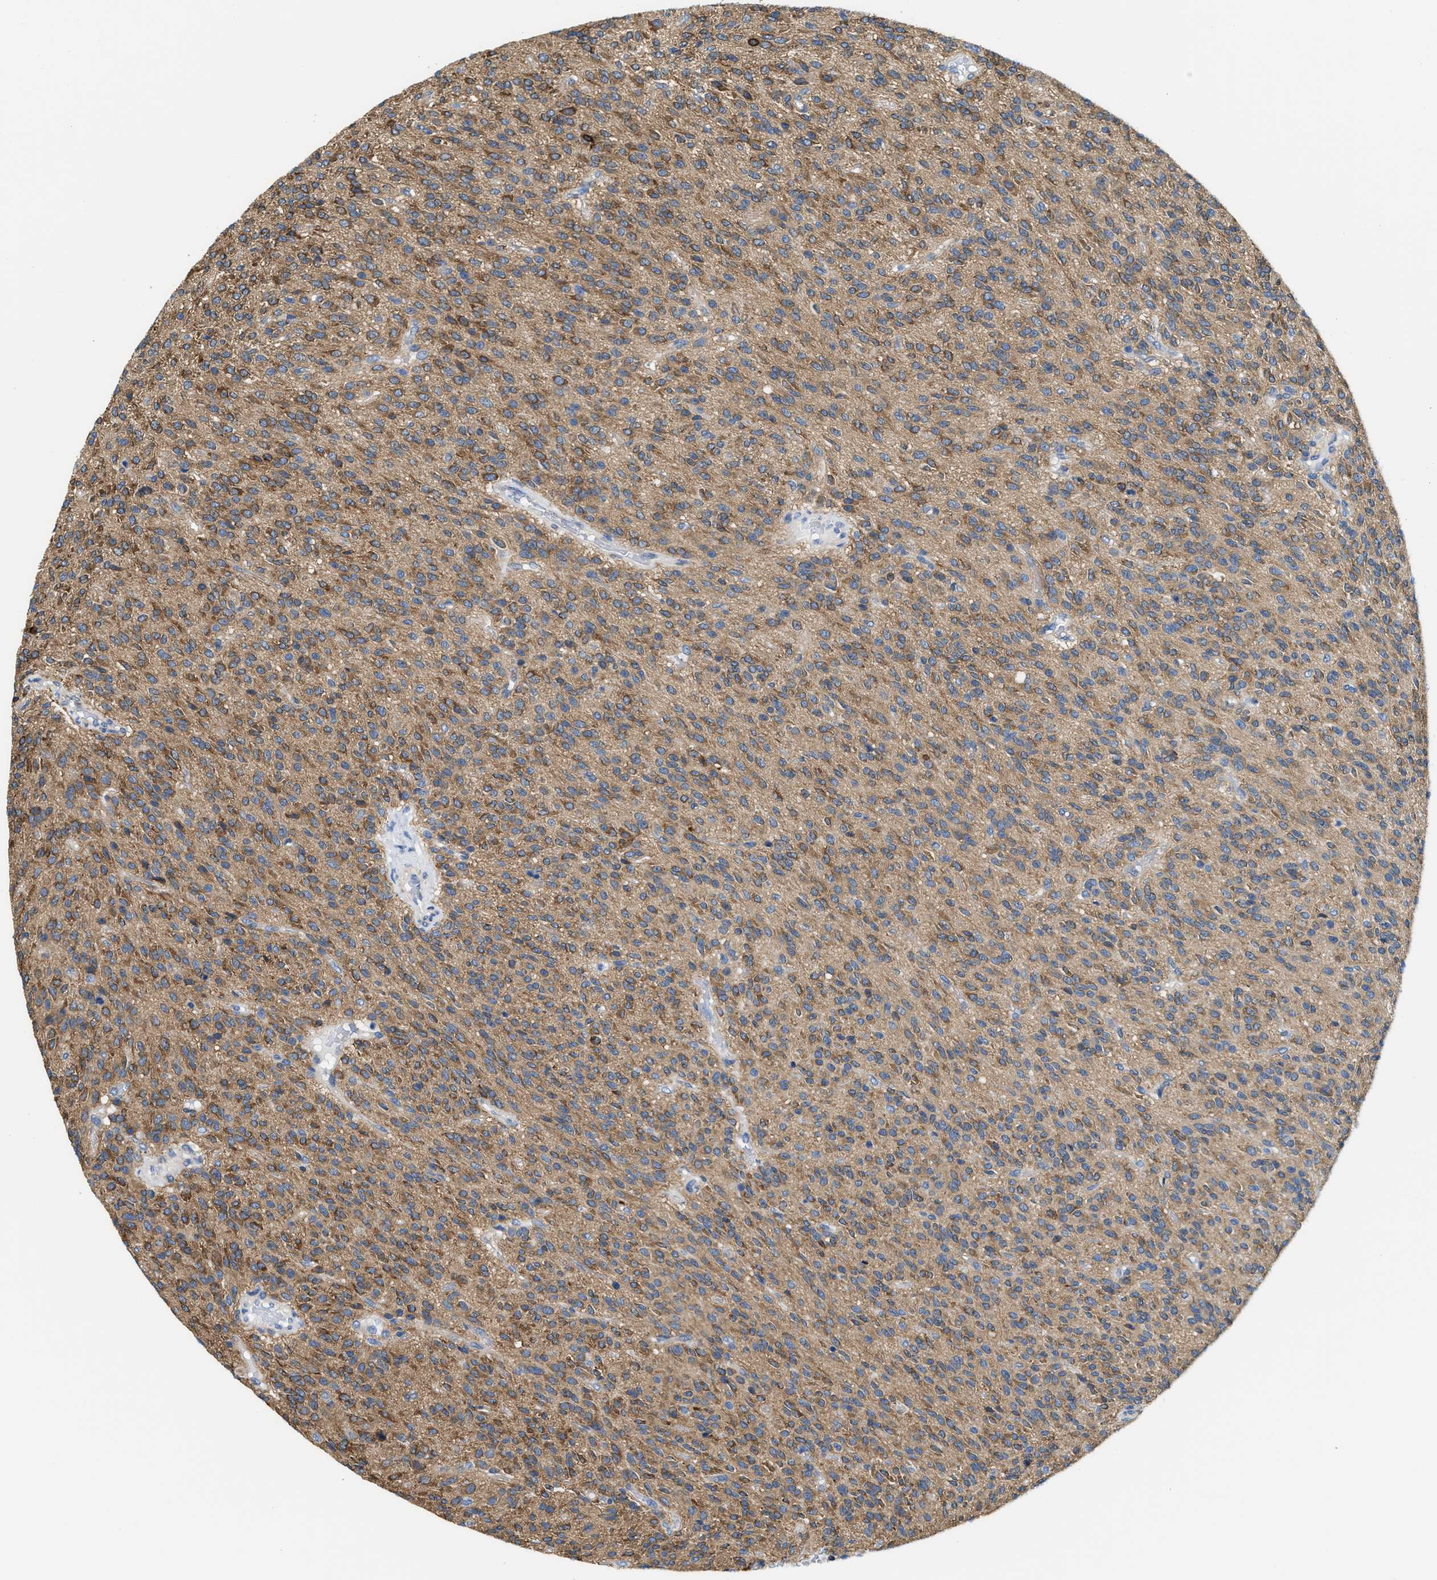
{"staining": {"intensity": "moderate", "quantity": ">75%", "location": "cytoplasmic/membranous"}, "tissue": "glioma", "cell_type": "Tumor cells", "image_type": "cancer", "snomed": [{"axis": "morphology", "description": "Glioma, malignant, High grade"}, {"axis": "topography", "description": "Brain"}], "caption": "High-power microscopy captured an immunohistochemistry histopathology image of glioma, revealing moderate cytoplasmic/membranous staining in about >75% of tumor cells.", "gene": "DSCAM", "patient": {"sex": "male", "age": 34}}